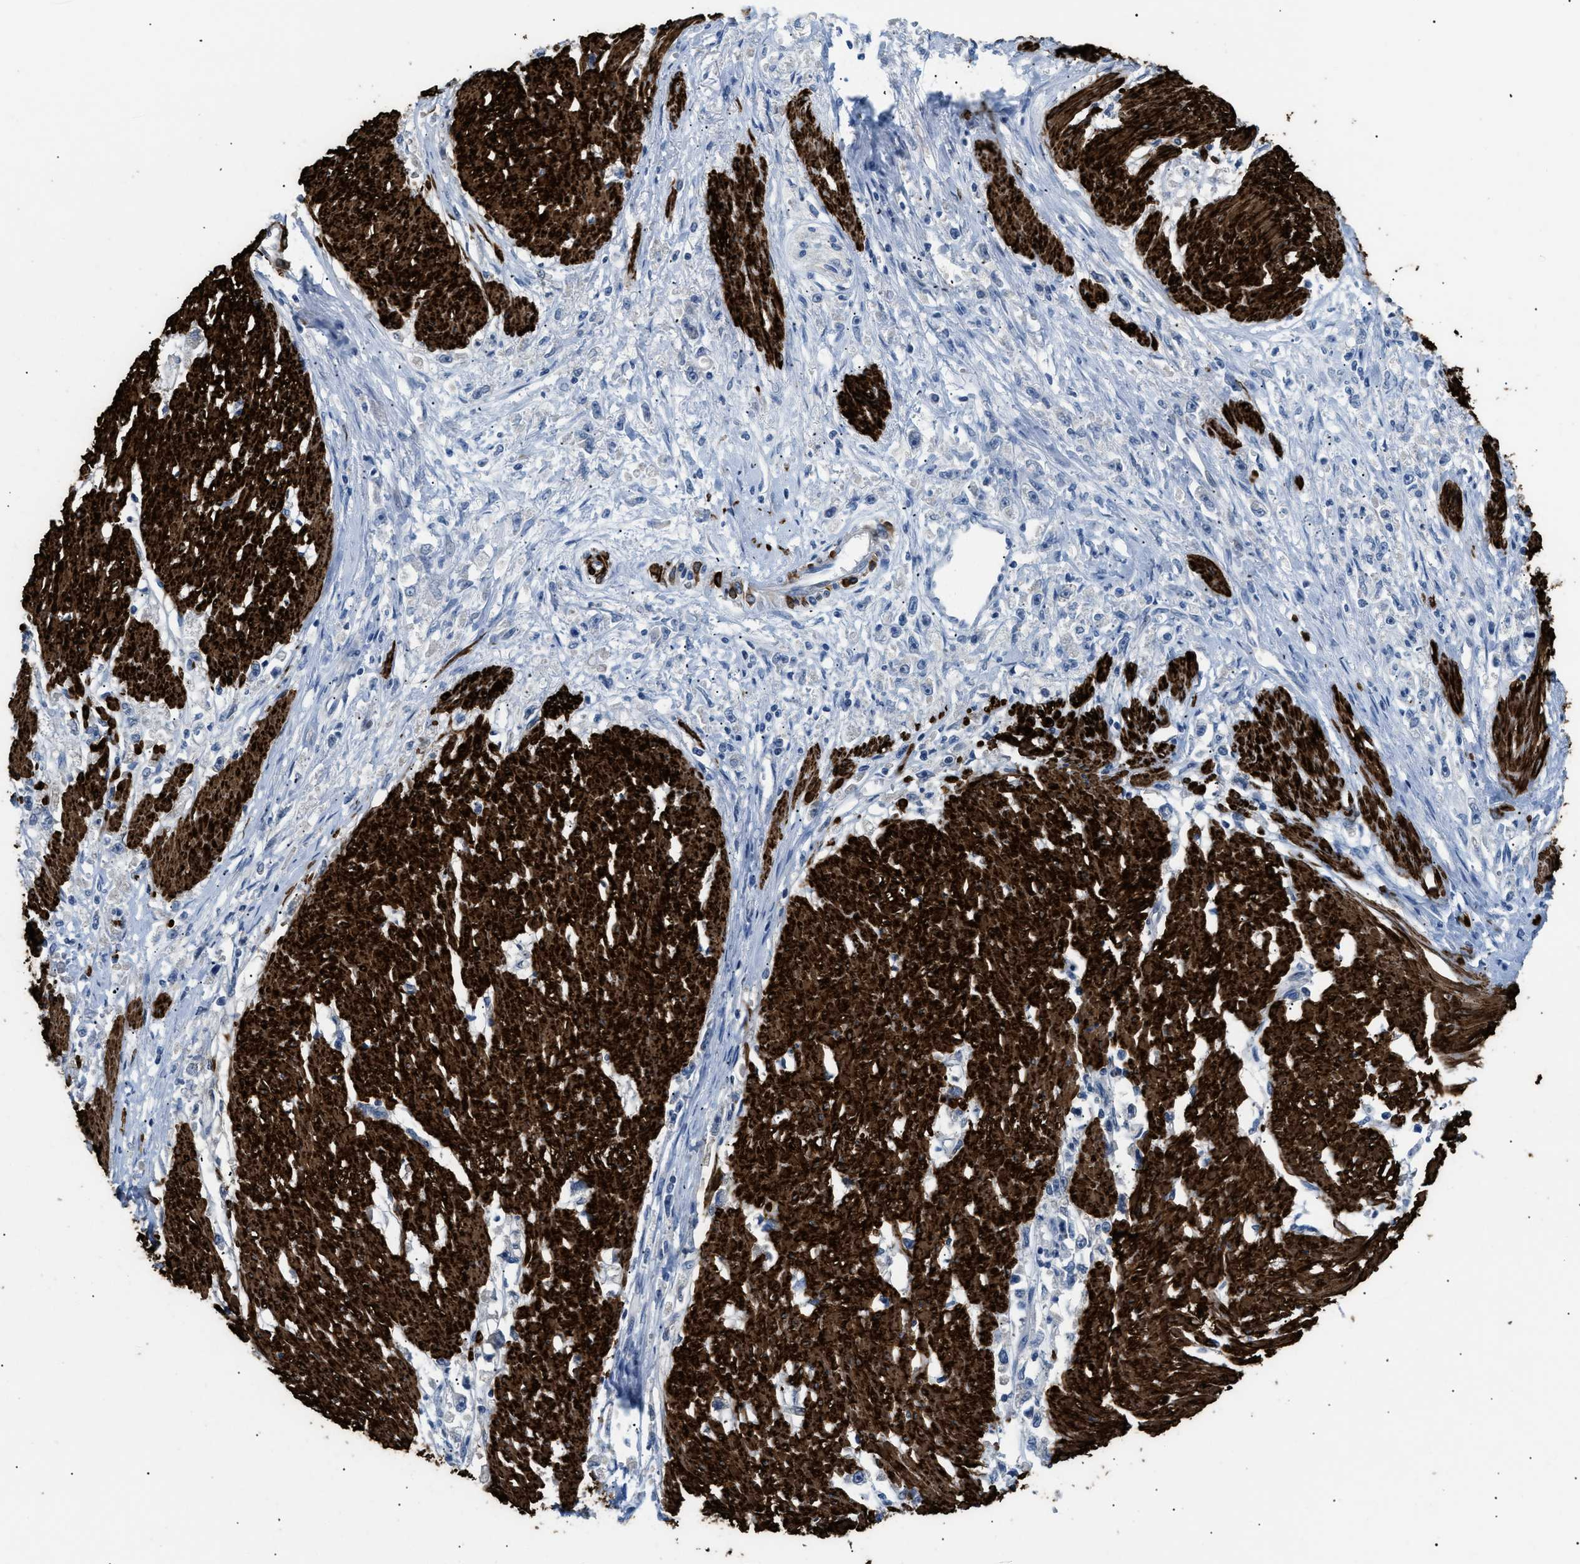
{"staining": {"intensity": "negative", "quantity": "none", "location": "none"}, "tissue": "stomach cancer", "cell_type": "Tumor cells", "image_type": "cancer", "snomed": [{"axis": "morphology", "description": "Adenocarcinoma, NOS"}, {"axis": "topography", "description": "Stomach"}], "caption": "High power microscopy histopathology image of an IHC photomicrograph of stomach cancer, revealing no significant staining in tumor cells.", "gene": "ICA1", "patient": {"sex": "female", "age": 59}}